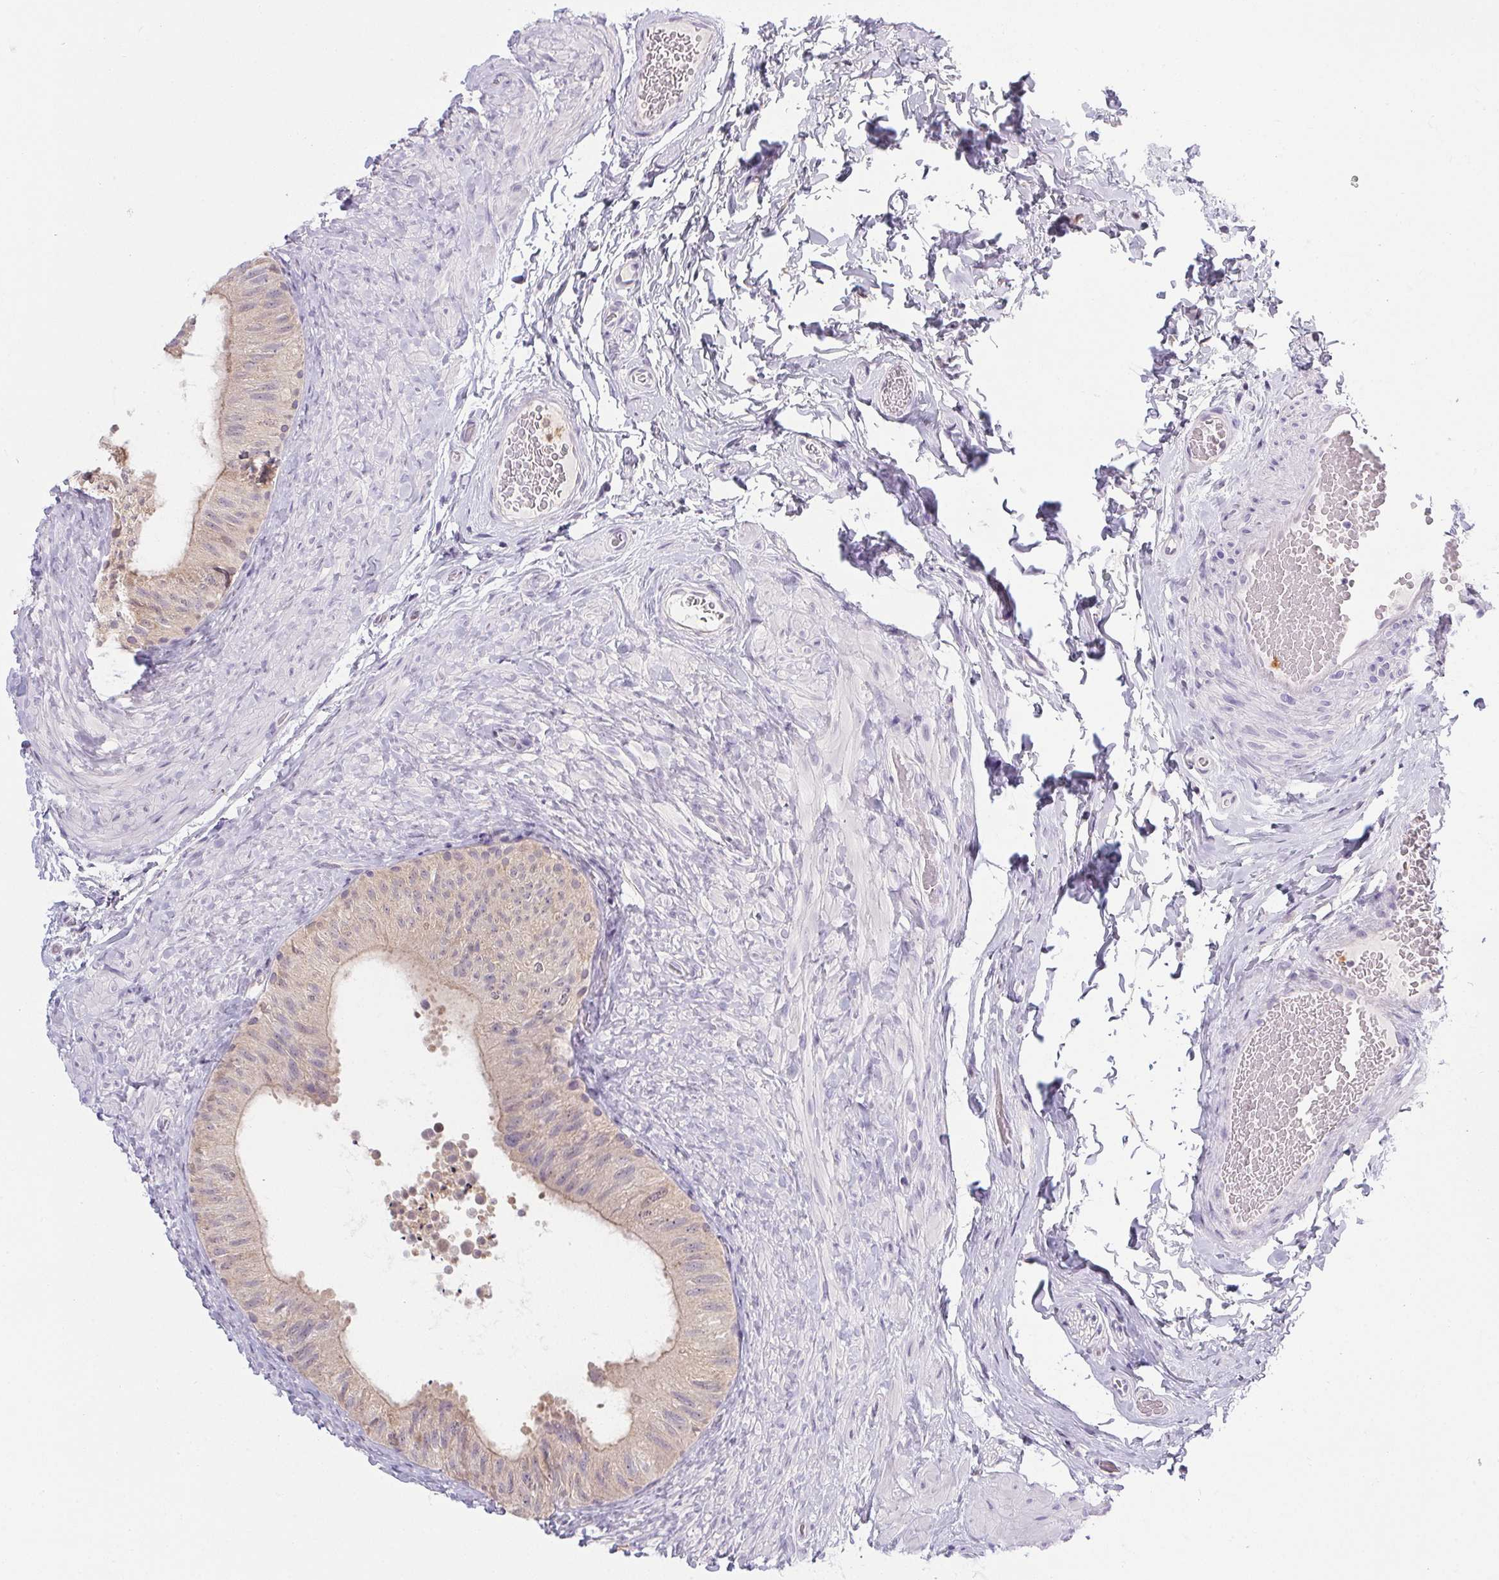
{"staining": {"intensity": "weak", "quantity": "<25%", "location": "cytoplasmic/membranous"}, "tissue": "epididymis", "cell_type": "Glandular cells", "image_type": "normal", "snomed": [{"axis": "morphology", "description": "Normal tissue, NOS"}, {"axis": "topography", "description": "Epididymis, spermatic cord, NOS"}, {"axis": "topography", "description": "Epididymis"}], "caption": "Epididymis was stained to show a protein in brown. There is no significant positivity in glandular cells. (IHC, brightfield microscopy, high magnification).", "gene": "DNAJC5G", "patient": {"sex": "male", "age": 31}}